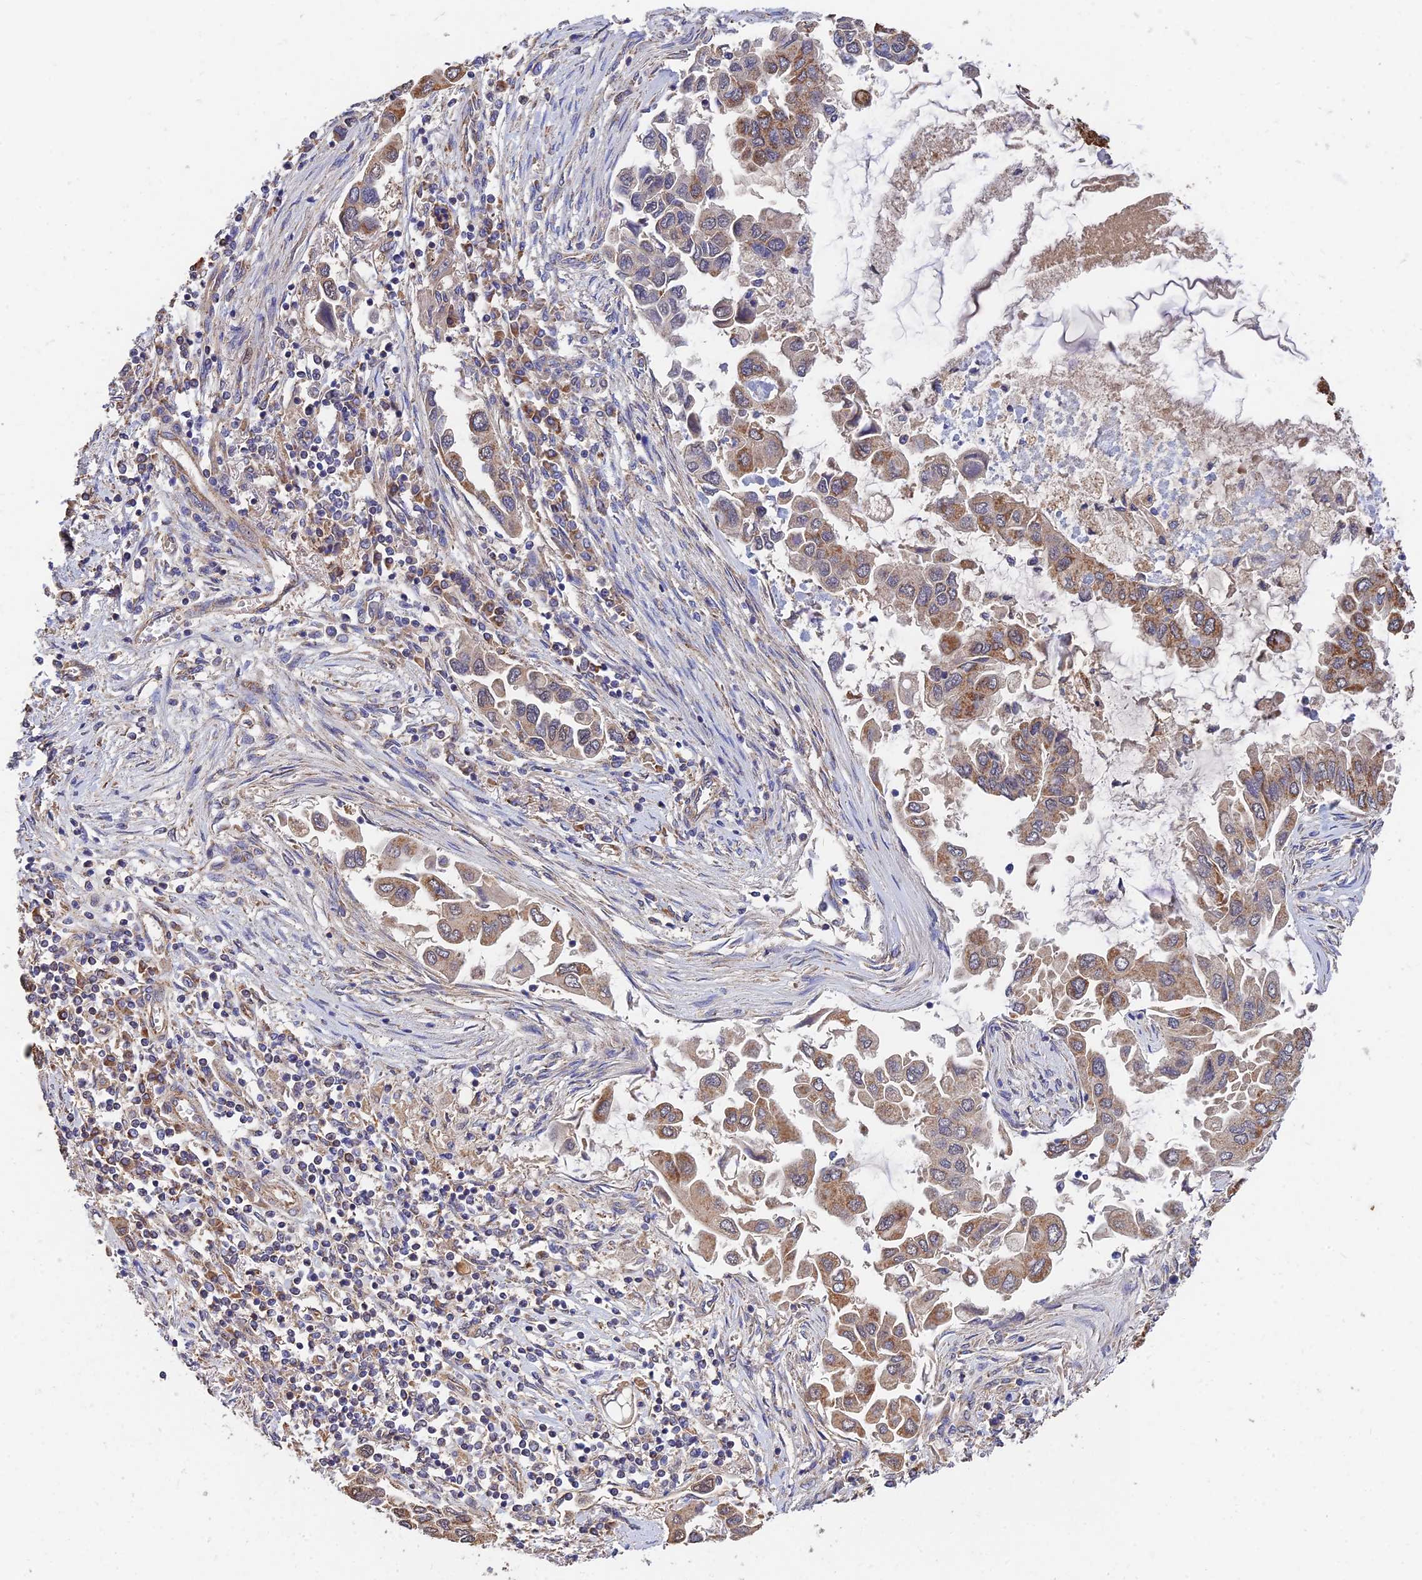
{"staining": {"intensity": "moderate", "quantity": ">75%", "location": "cytoplasmic/membranous,nuclear"}, "tissue": "lung cancer", "cell_type": "Tumor cells", "image_type": "cancer", "snomed": [{"axis": "morphology", "description": "Adenocarcinoma, NOS"}, {"axis": "topography", "description": "Lung"}], "caption": "Immunohistochemistry (IHC) photomicrograph of neoplastic tissue: human lung cancer (adenocarcinoma) stained using IHC exhibits medium levels of moderate protein expression localized specifically in the cytoplasmic/membranous and nuclear of tumor cells, appearing as a cytoplasmic/membranous and nuclear brown color.", "gene": "SLC38A11", "patient": {"sex": "female", "age": 76}}